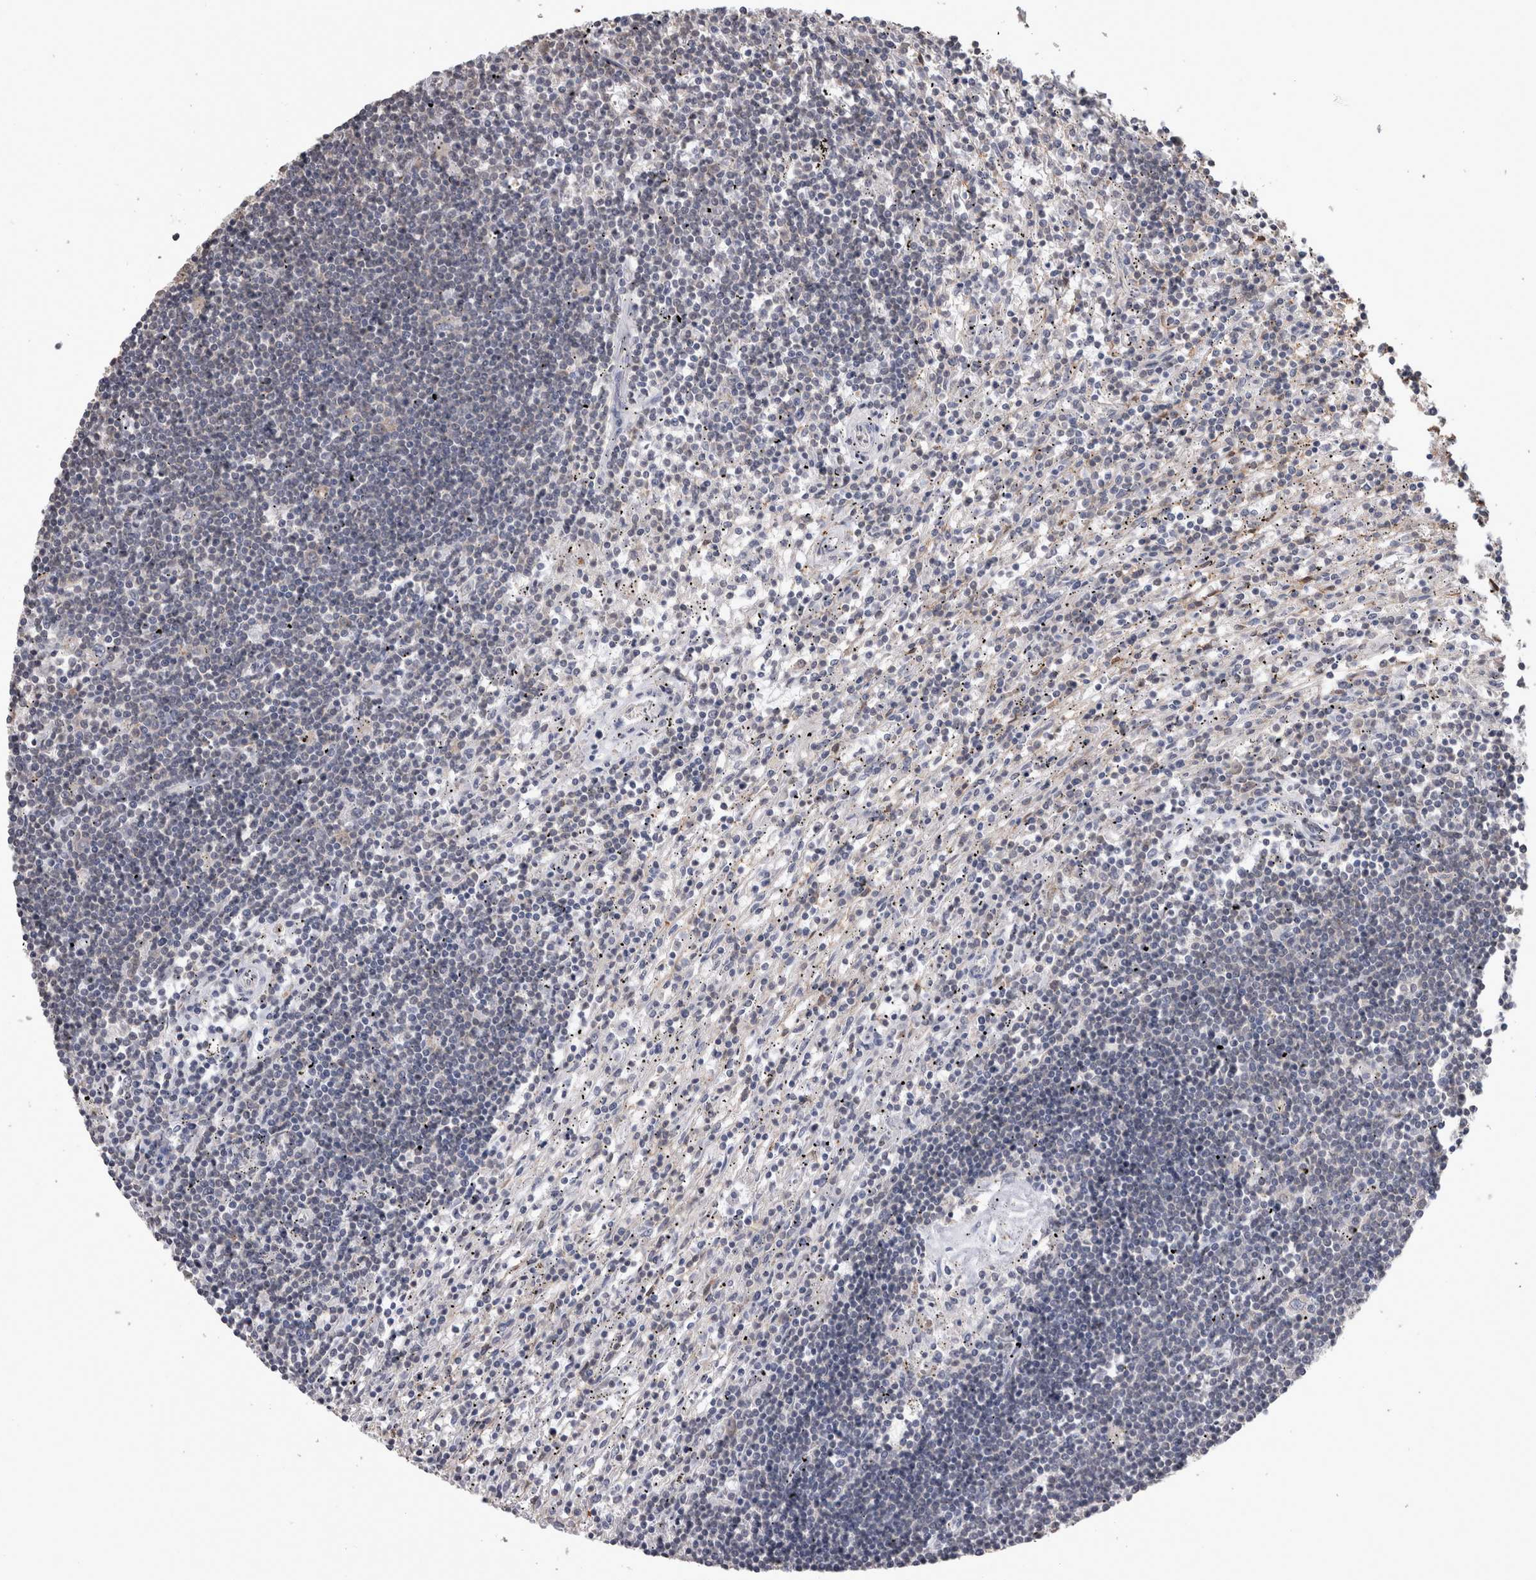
{"staining": {"intensity": "negative", "quantity": "none", "location": "none"}, "tissue": "lymphoma", "cell_type": "Tumor cells", "image_type": "cancer", "snomed": [{"axis": "morphology", "description": "Malignant lymphoma, non-Hodgkin's type, Low grade"}, {"axis": "topography", "description": "Spleen"}], "caption": "Tumor cells are negative for protein expression in human malignant lymphoma, non-Hodgkin's type (low-grade).", "gene": "DDX6", "patient": {"sex": "male", "age": 76}}